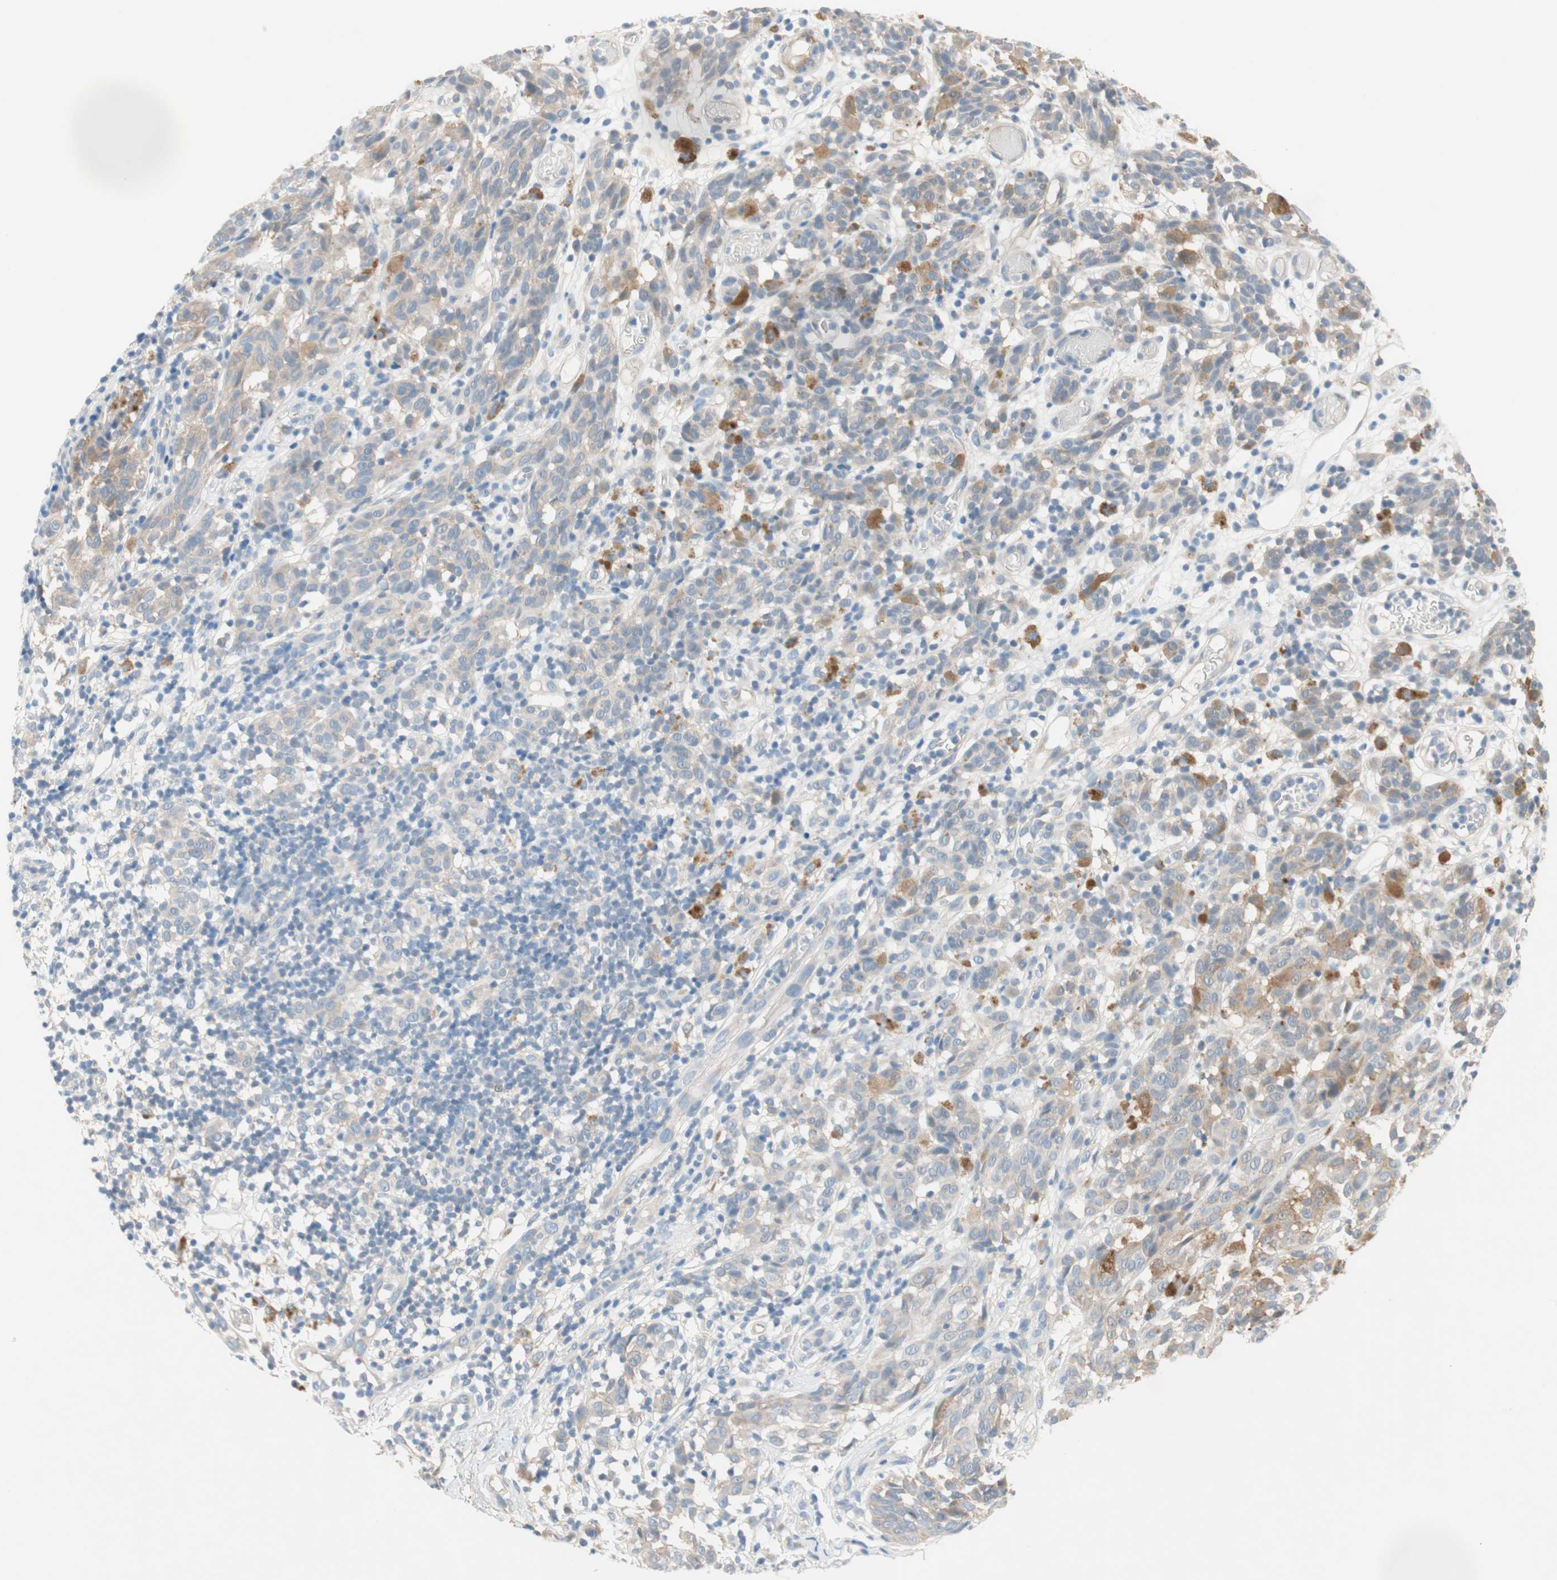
{"staining": {"intensity": "negative", "quantity": "none", "location": "none"}, "tissue": "melanoma", "cell_type": "Tumor cells", "image_type": "cancer", "snomed": [{"axis": "morphology", "description": "Malignant melanoma, NOS"}, {"axis": "topography", "description": "Skin"}], "caption": "Malignant melanoma was stained to show a protein in brown. There is no significant staining in tumor cells.", "gene": "GLUL", "patient": {"sex": "female", "age": 46}}